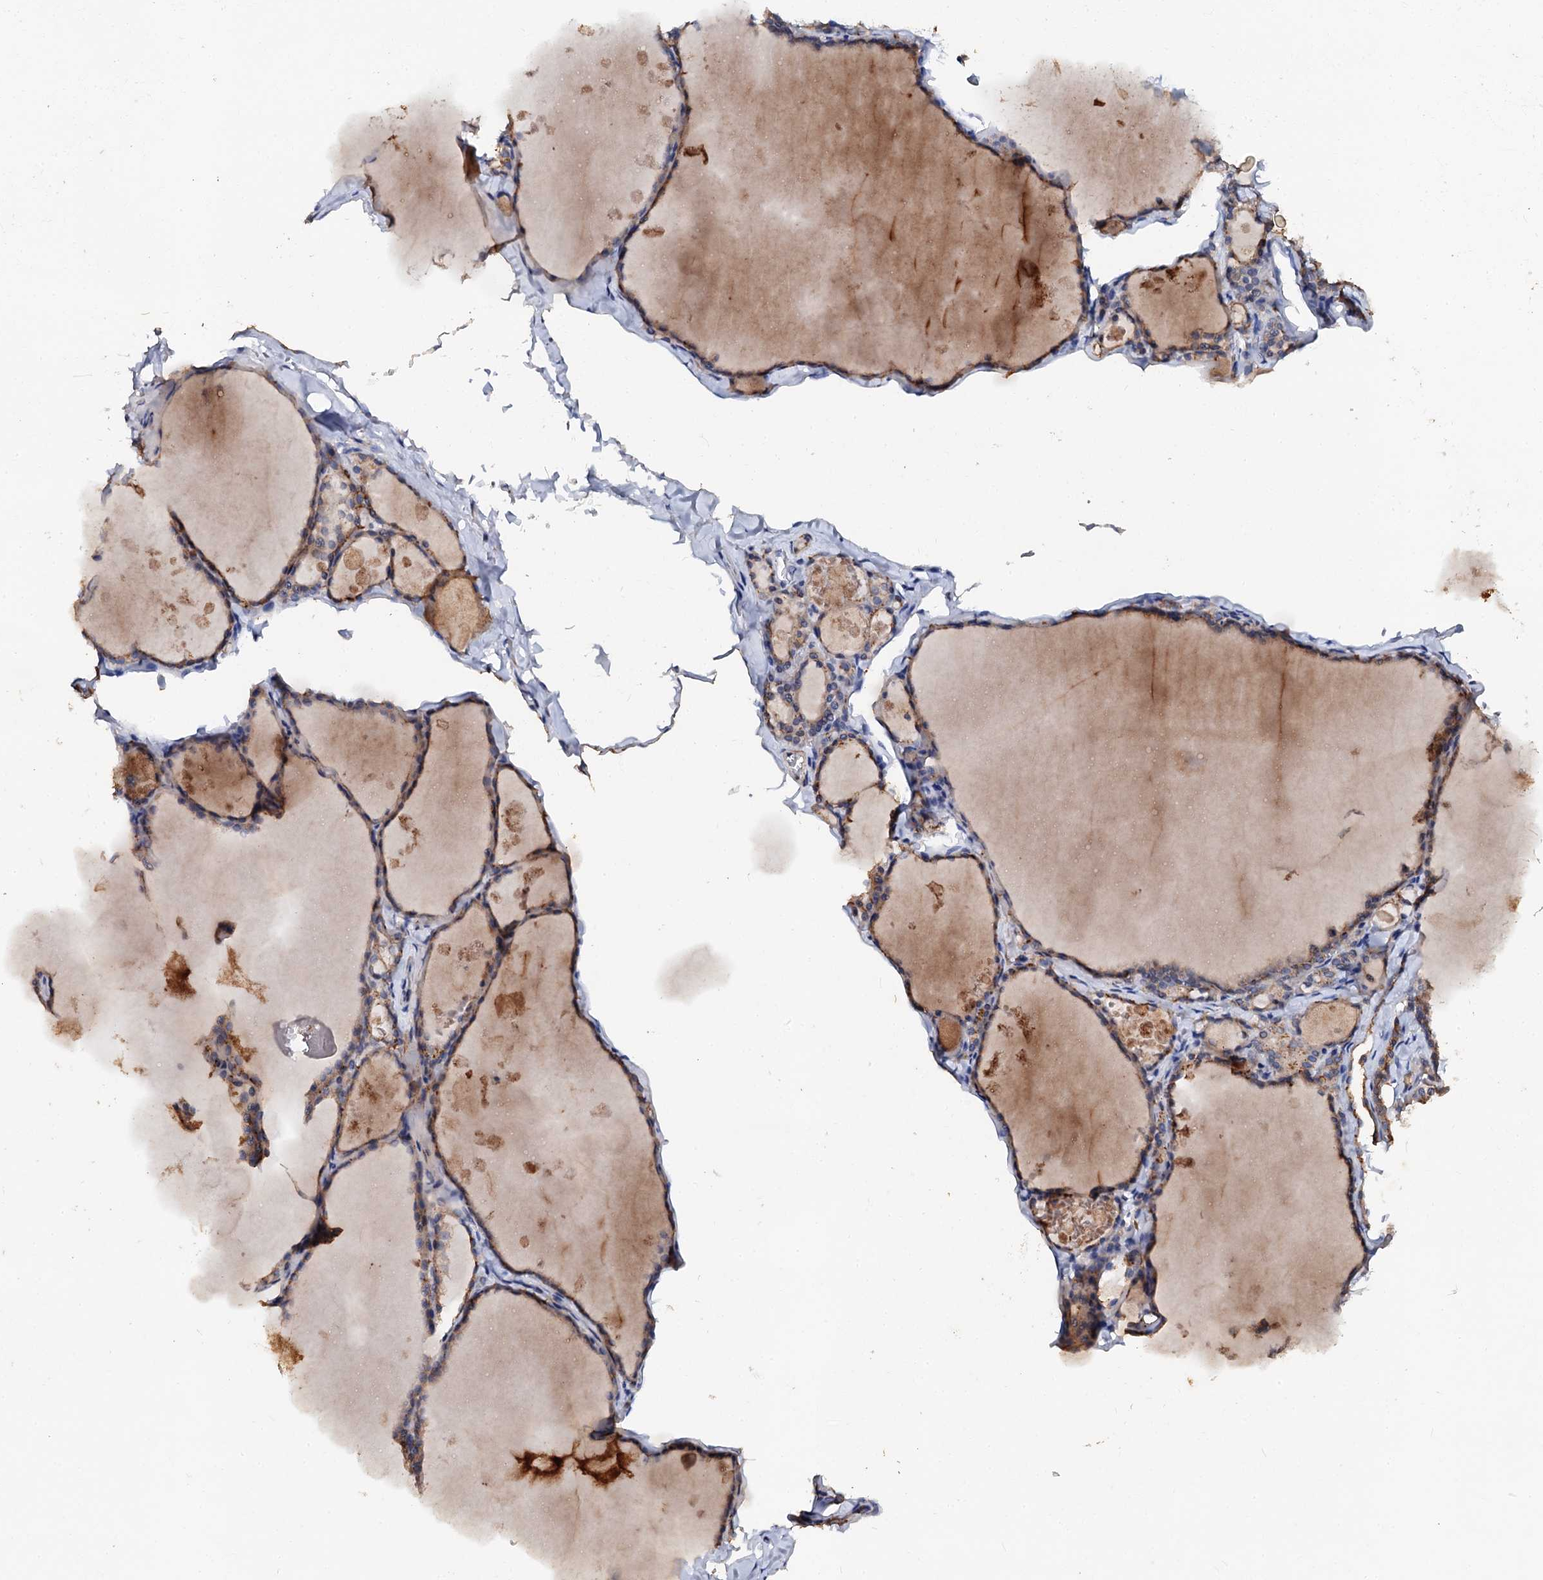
{"staining": {"intensity": "weak", "quantity": "25%-75%", "location": "cytoplasmic/membranous"}, "tissue": "thyroid gland", "cell_type": "Glandular cells", "image_type": "normal", "snomed": [{"axis": "morphology", "description": "Normal tissue, NOS"}, {"axis": "topography", "description": "Thyroid gland"}], "caption": "Glandular cells reveal low levels of weak cytoplasmic/membranous staining in approximately 25%-75% of cells in benign human thyroid gland. (Brightfield microscopy of DAB IHC at high magnification).", "gene": "VPS36", "patient": {"sex": "male", "age": 56}}